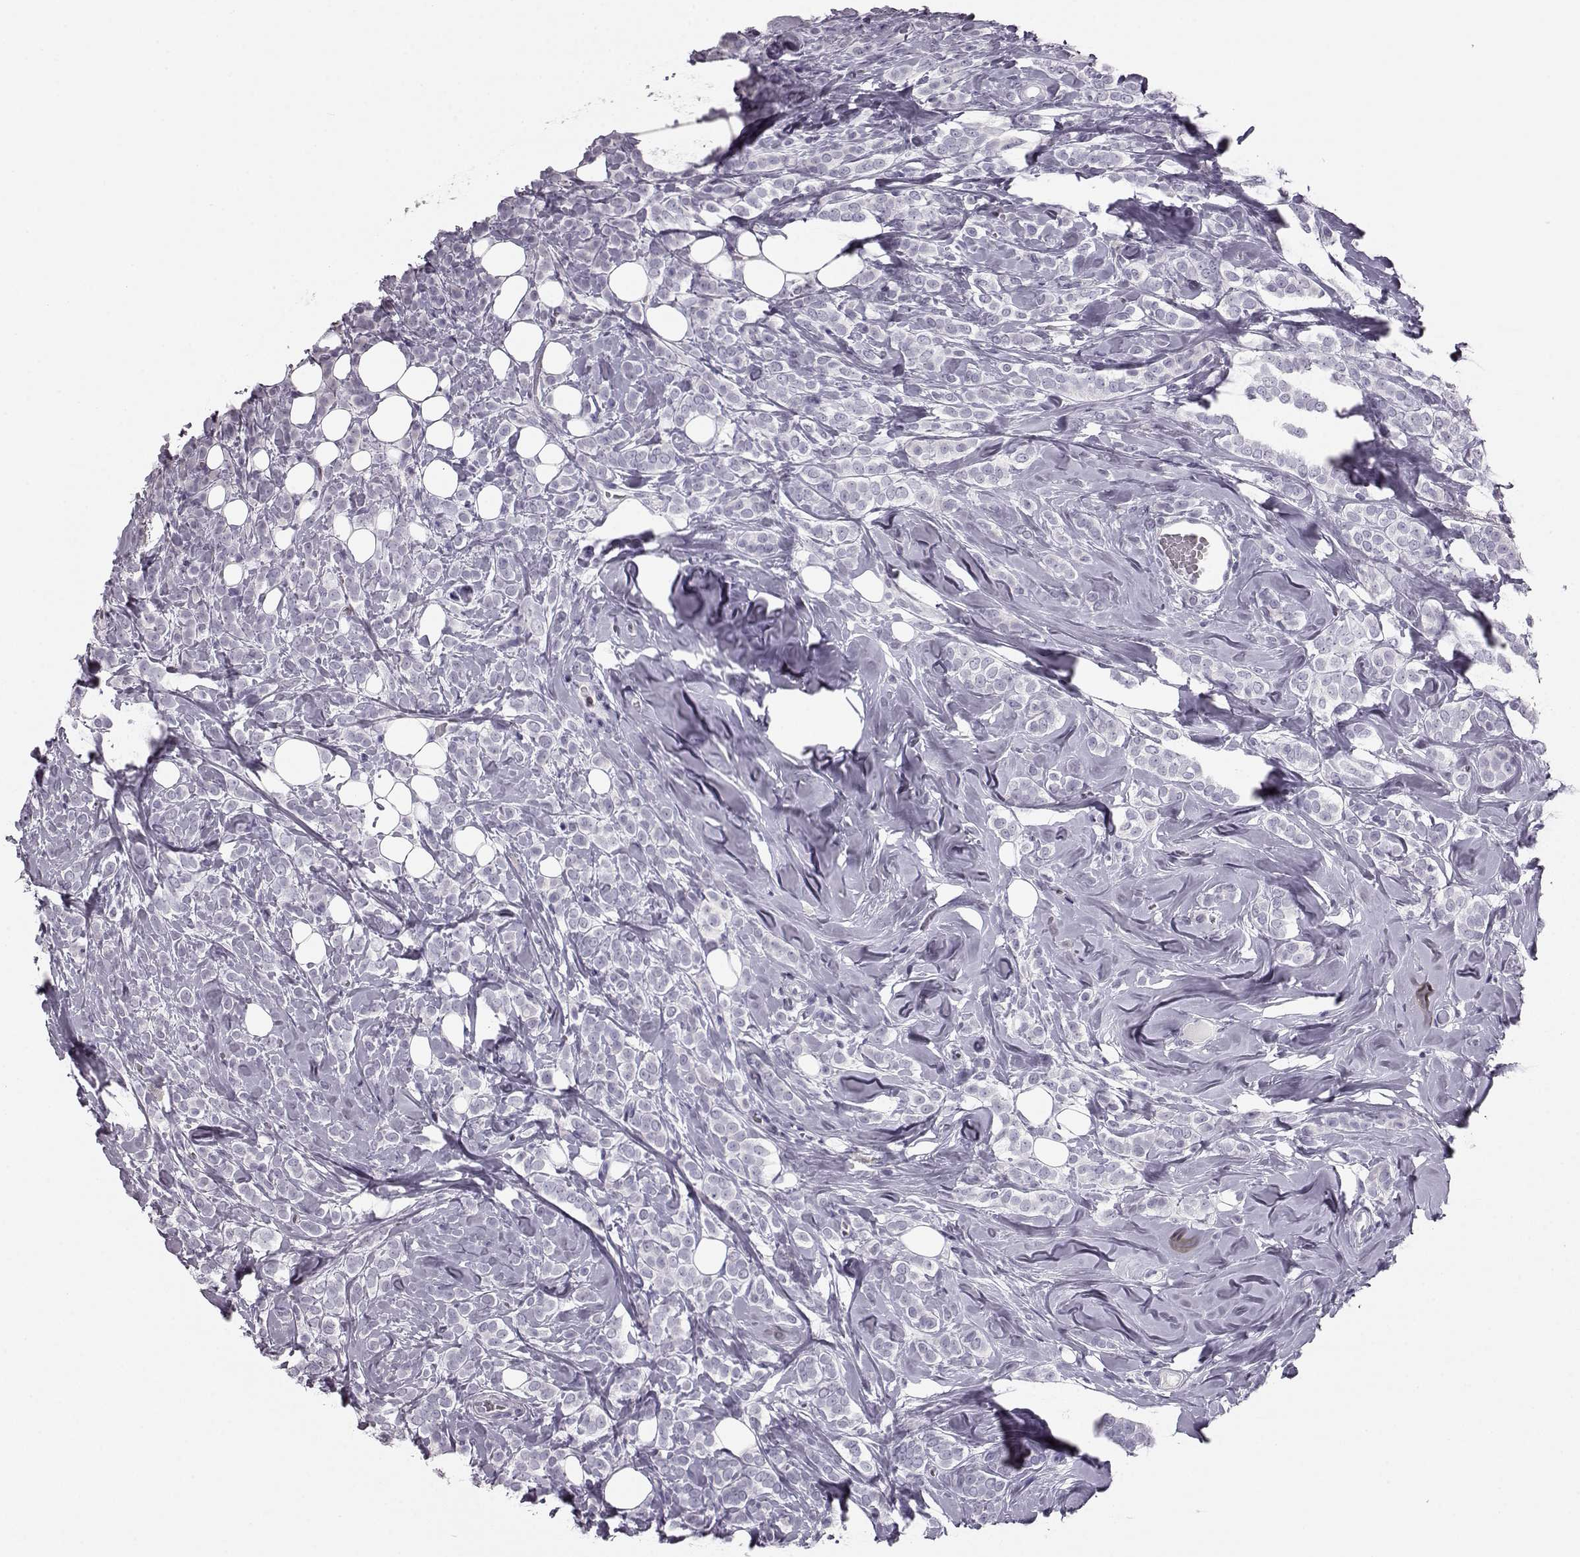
{"staining": {"intensity": "negative", "quantity": "none", "location": "none"}, "tissue": "breast cancer", "cell_type": "Tumor cells", "image_type": "cancer", "snomed": [{"axis": "morphology", "description": "Lobular carcinoma"}, {"axis": "topography", "description": "Breast"}], "caption": "DAB (3,3'-diaminobenzidine) immunohistochemical staining of human breast cancer reveals no significant positivity in tumor cells. The staining was performed using DAB to visualize the protein expression in brown, while the nuclei were stained in blue with hematoxylin (Magnification: 20x).", "gene": "BFSP2", "patient": {"sex": "female", "age": 49}}